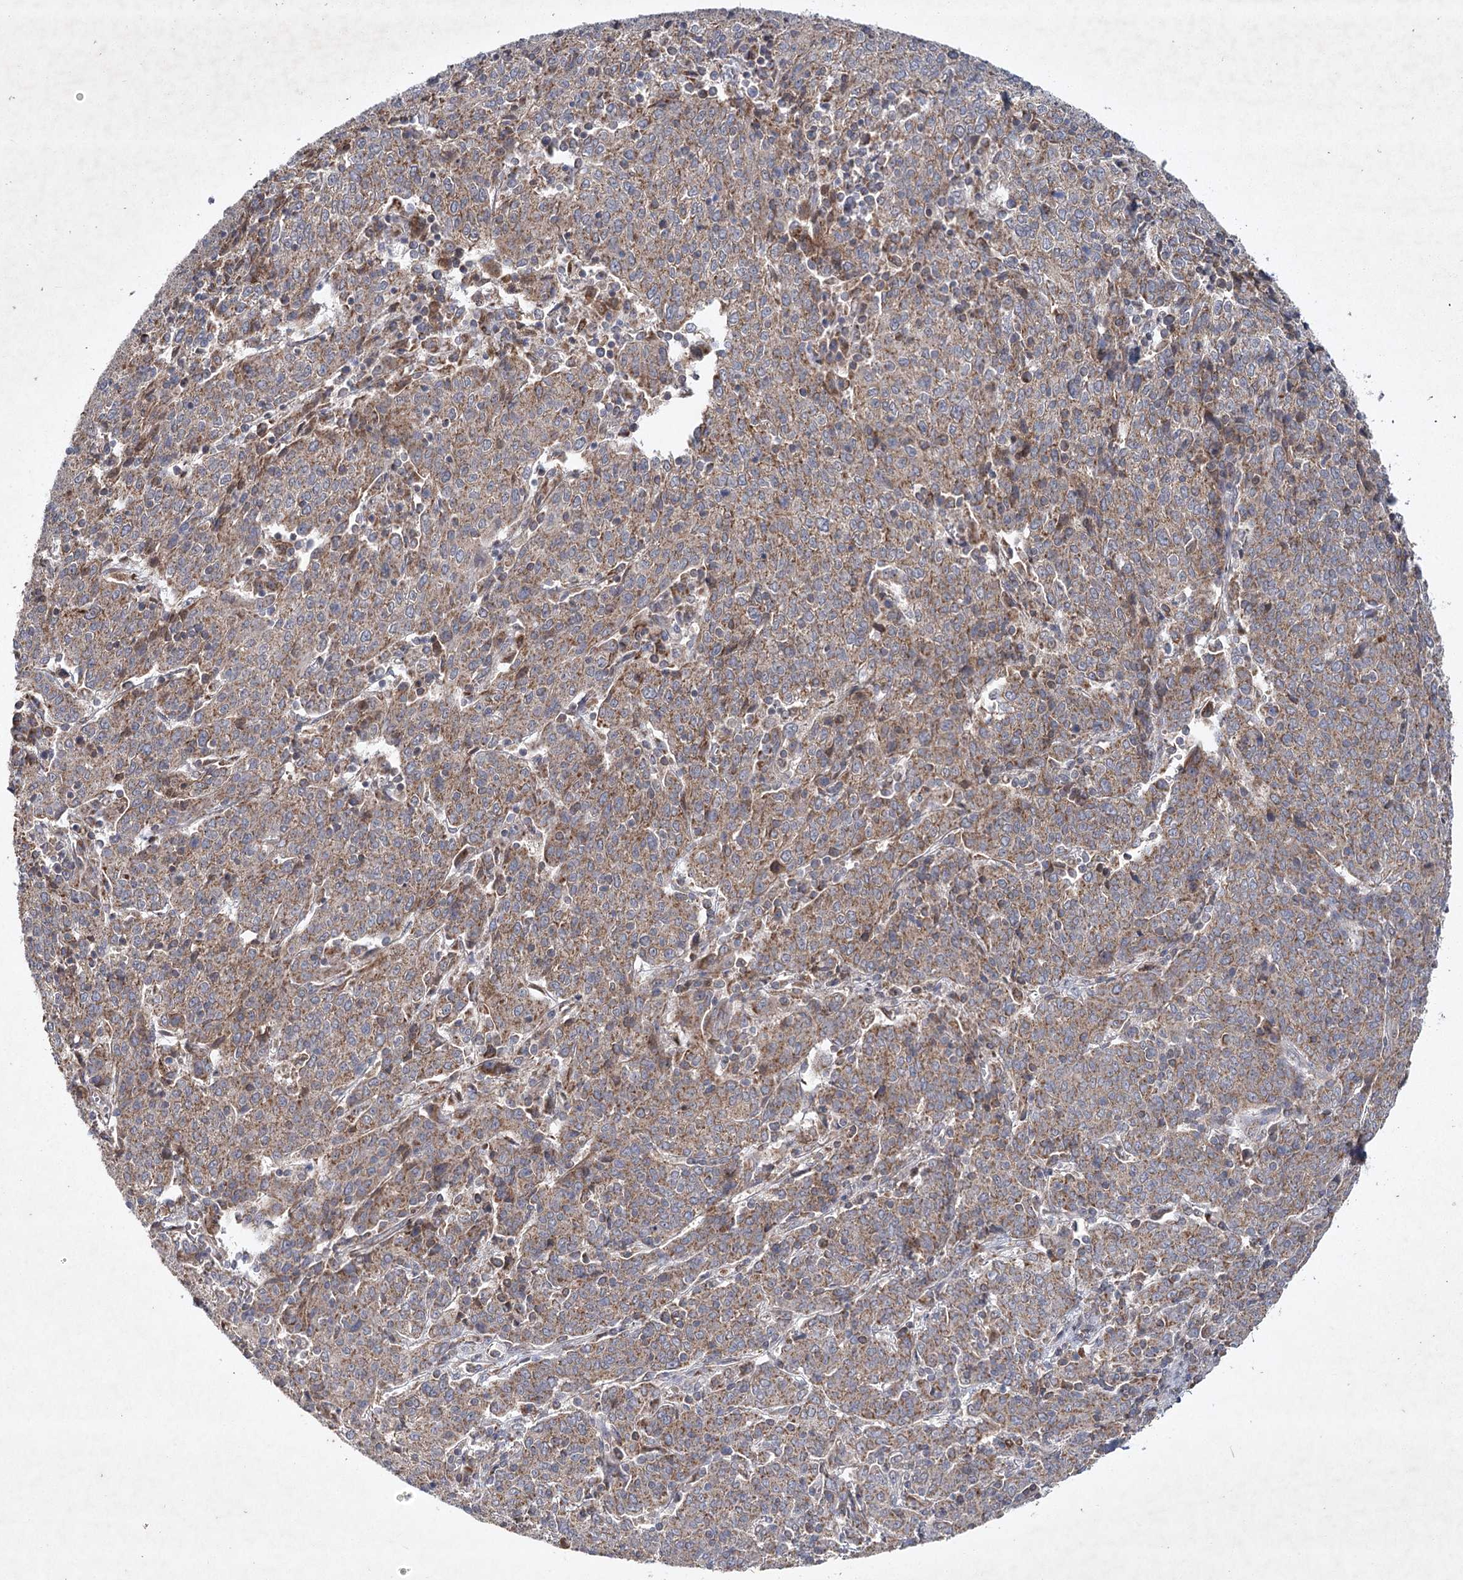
{"staining": {"intensity": "weak", "quantity": ">75%", "location": "cytoplasmic/membranous"}, "tissue": "cervical cancer", "cell_type": "Tumor cells", "image_type": "cancer", "snomed": [{"axis": "morphology", "description": "Squamous cell carcinoma, NOS"}, {"axis": "topography", "description": "Cervix"}], "caption": "This photomicrograph shows IHC staining of human cervical squamous cell carcinoma, with low weak cytoplasmic/membranous staining in approximately >75% of tumor cells.", "gene": "MRPL44", "patient": {"sex": "female", "age": 67}}